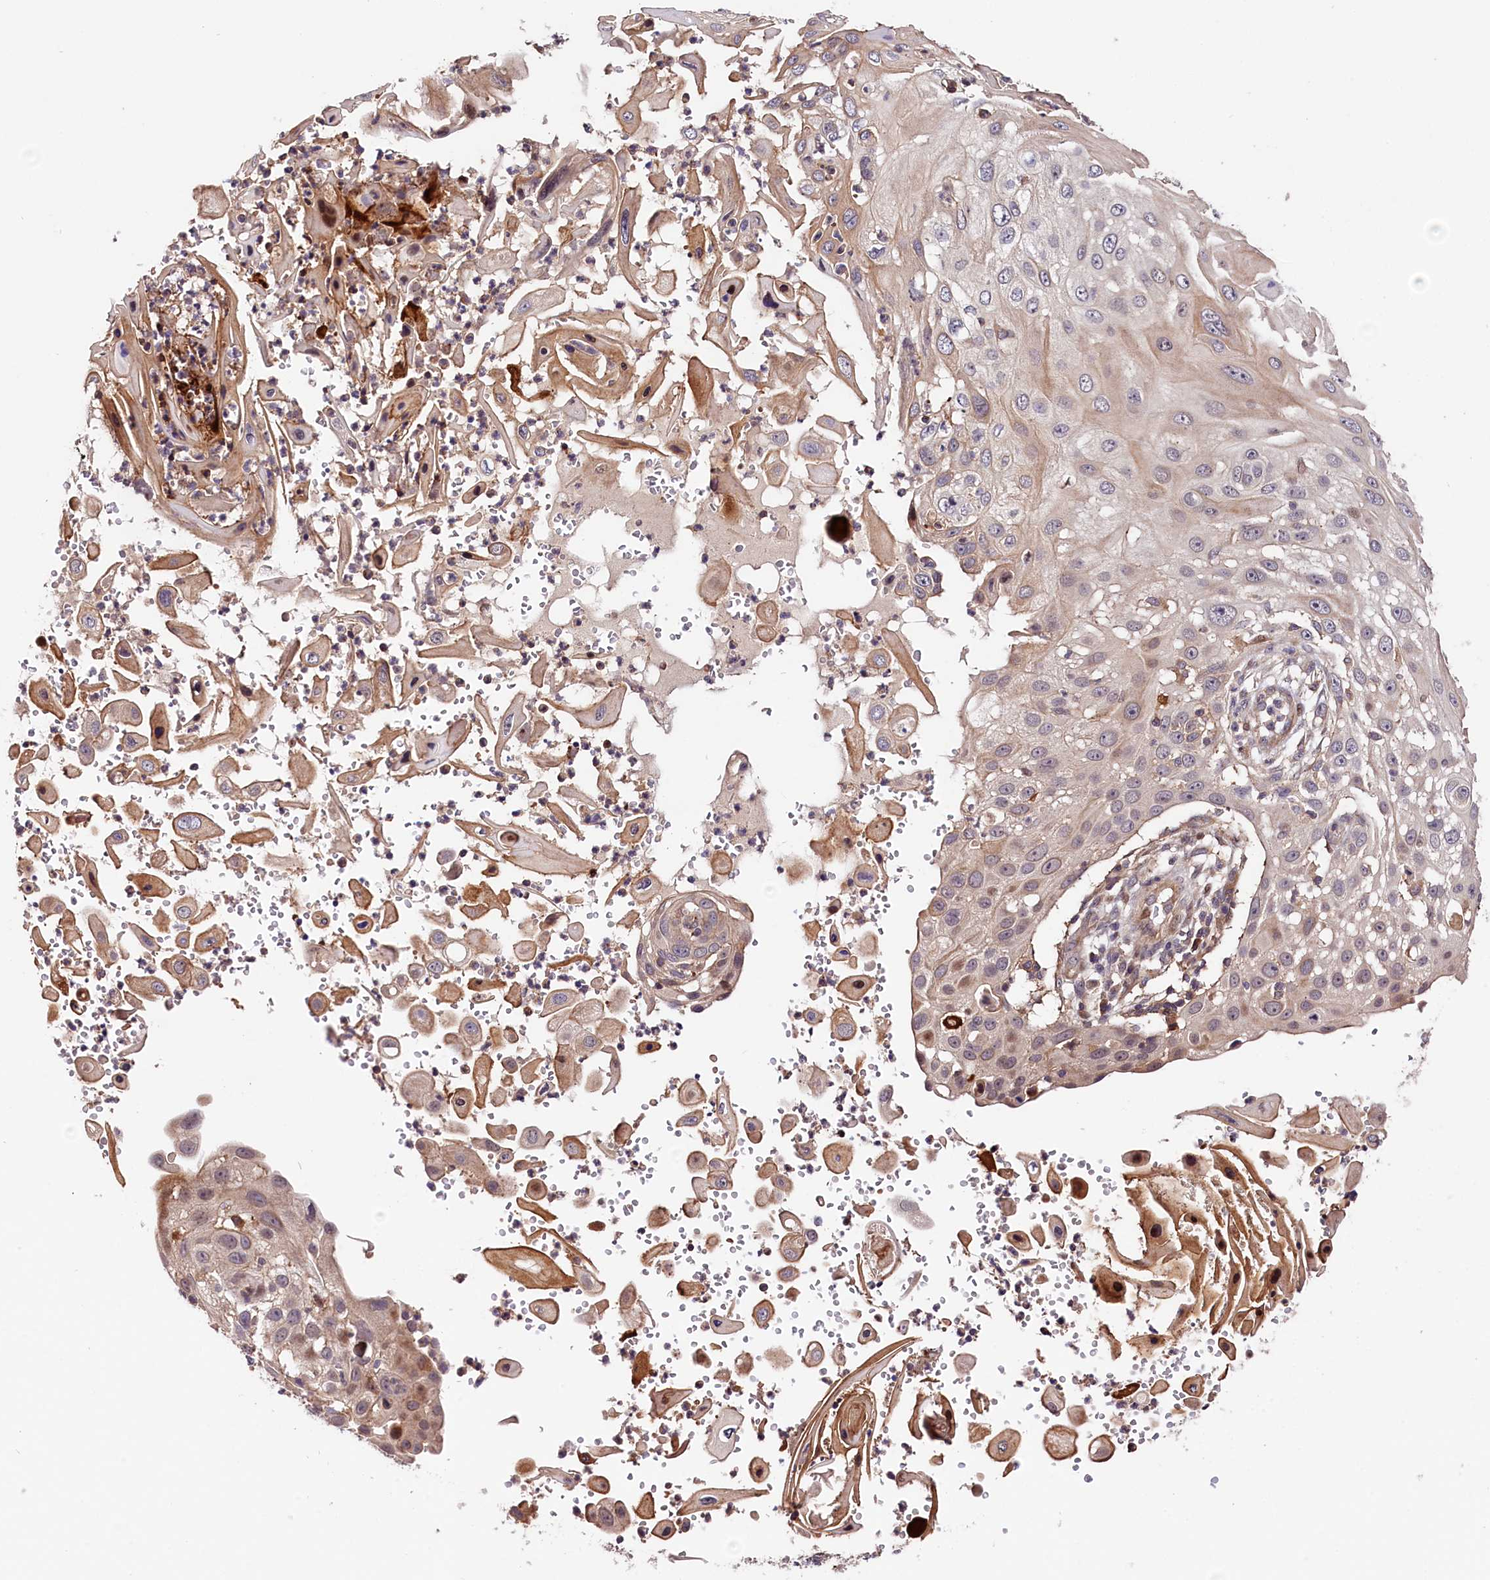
{"staining": {"intensity": "weak", "quantity": "<25%", "location": "nuclear"}, "tissue": "skin cancer", "cell_type": "Tumor cells", "image_type": "cancer", "snomed": [{"axis": "morphology", "description": "Squamous cell carcinoma, NOS"}, {"axis": "topography", "description": "Skin"}], "caption": "The image demonstrates no significant staining in tumor cells of skin cancer.", "gene": "CACNA1H", "patient": {"sex": "female", "age": 44}}